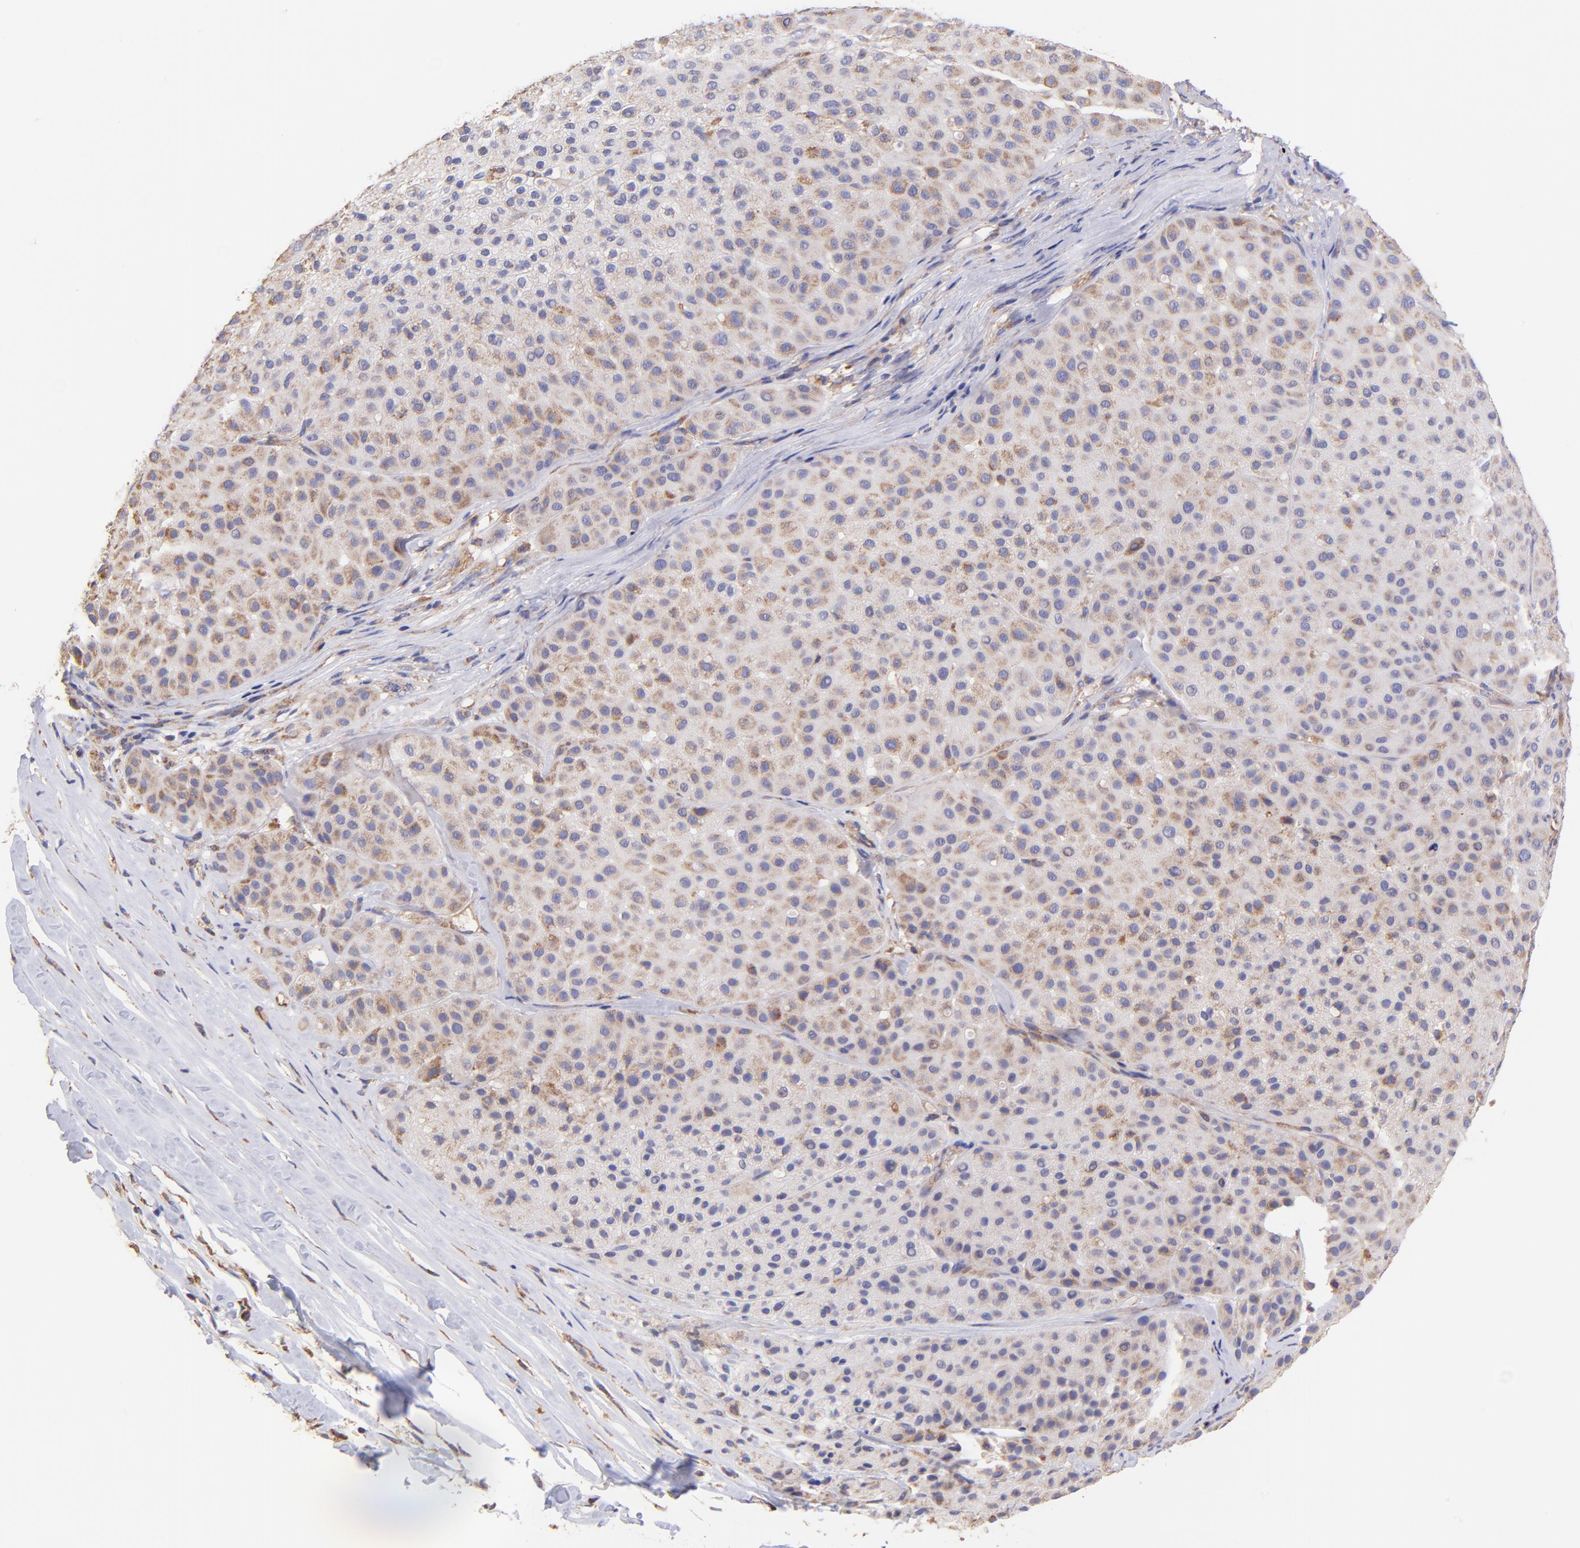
{"staining": {"intensity": "weak", "quantity": ">75%", "location": "cytoplasmic/membranous"}, "tissue": "melanoma", "cell_type": "Tumor cells", "image_type": "cancer", "snomed": [{"axis": "morphology", "description": "Normal tissue, NOS"}, {"axis": "morphology", "description": "Malignant melanoma, Metastatic site"}, {"axis": "topography", "description": "Skin"}], "caption": "Immunohistochemistry staining of malignant melanoma (metastatic site), which exhibits low levels of weak cytoplasmic/membranous expression in about >75% of tumor cells indicating weak cytoplasmic/membranous protein staining. The staining was performed using DAB (brown) for protein detection and nuclei were counterstained in hematoxylin (blue).", "gene": "PREX1", "patient": {"sex": "male", "age": 41}}